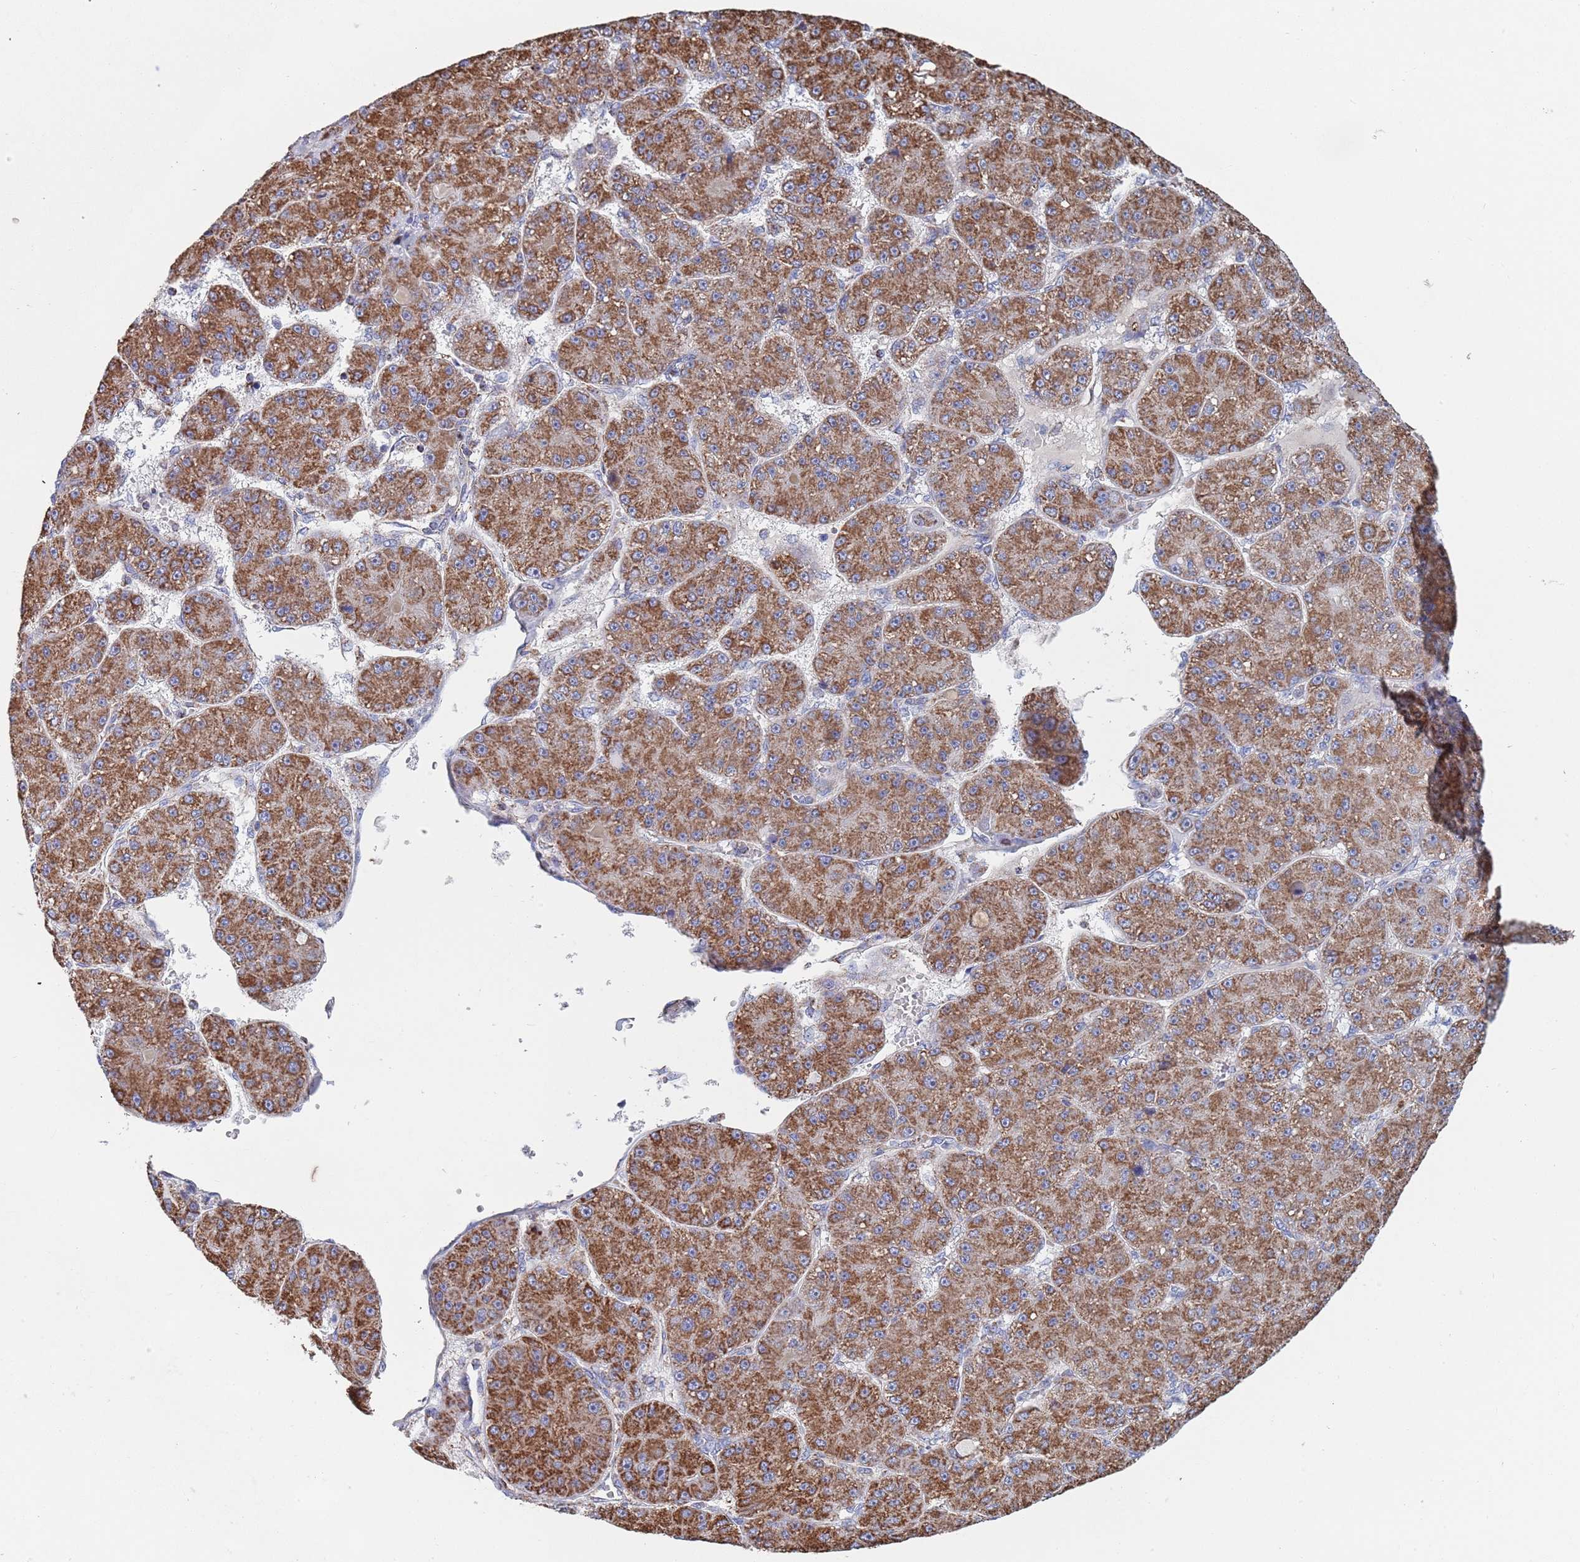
{"staining": {"intensity": "strong", "quantity": ">75%", "location": "cytoplasmic/membranous"}, "tissue": "liver cancer", "cell_type": "Tumor cells", "image_type": "cancer", "snomed": [{"axis": "morphology", "description": "Carcinoma, Hepatocellular, NOS"}, {"axis": "topography", "description": "Liver"}], "caption": "This histopathology image displays immunohistochemistry (IHC) staining of hepatocellular carcinoma (liver), with high strong cytoplasmic/membranous staining in about >75% of tumor cells.", "gene": "PGP", "patient": {"sex": "male", "age": 67}}